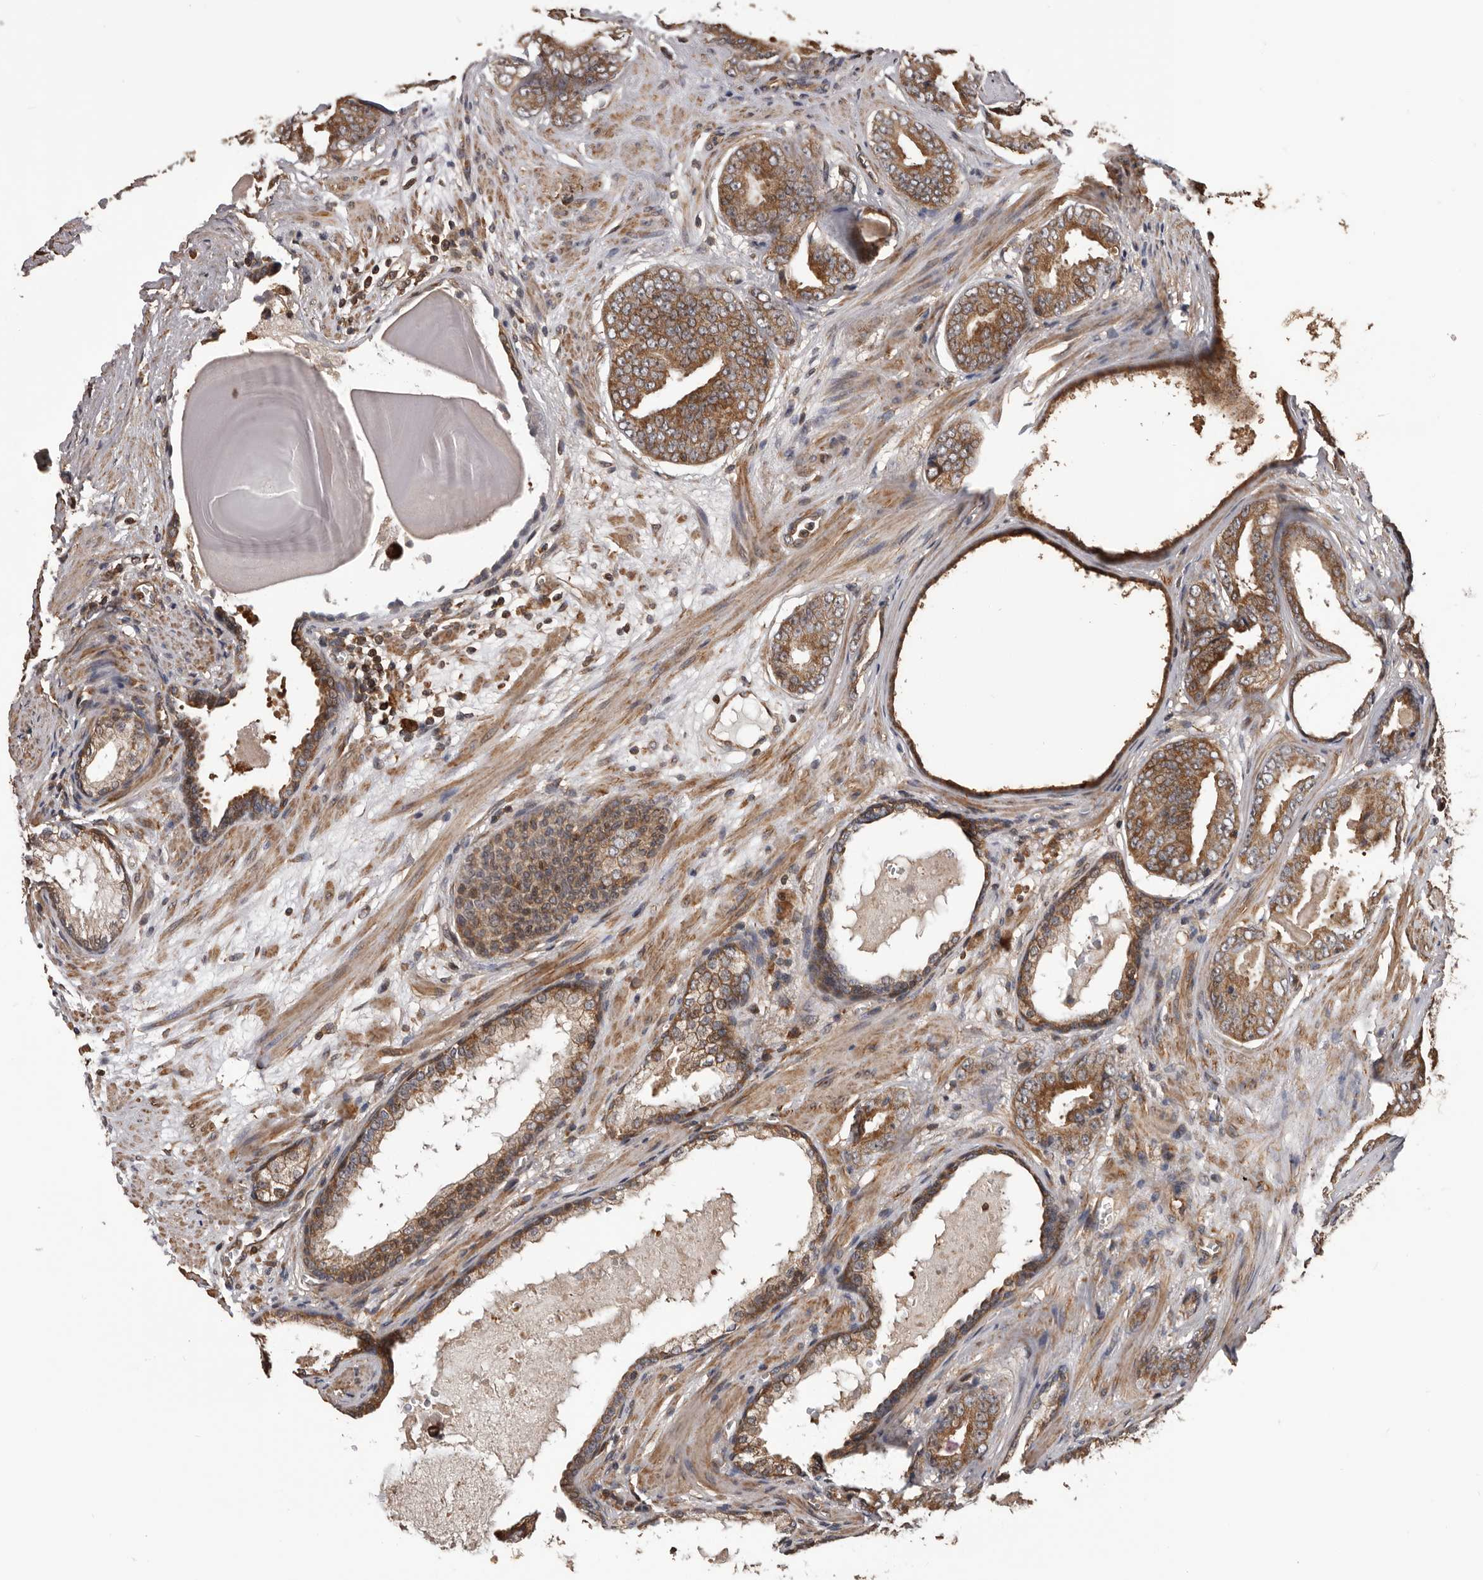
{"staining": {"intensity": "moderate", "quantity": ">75%", "location": "cytoplasmic/membranous"}, "tissue": "prostate cancer", "cell_type": "Tumor cells", "image_type": "cancer", "snomed": [{"axis": "morphology", "description": "Adenocarcinoma, Medium grade"}, {"axis": "topography", "description": "Prostate"}], "caption": "Immunohistochemistry (IHC) micrograph of prostate medium-grade adenocarcinoma stained for a protein (brown), which demonstrates medium levels of moderate cytoplasmic/membranous expression in about >75% of tumor cells.", "gene": "ADAMTS2", "patient": {"sex": "male", "age": 79}}